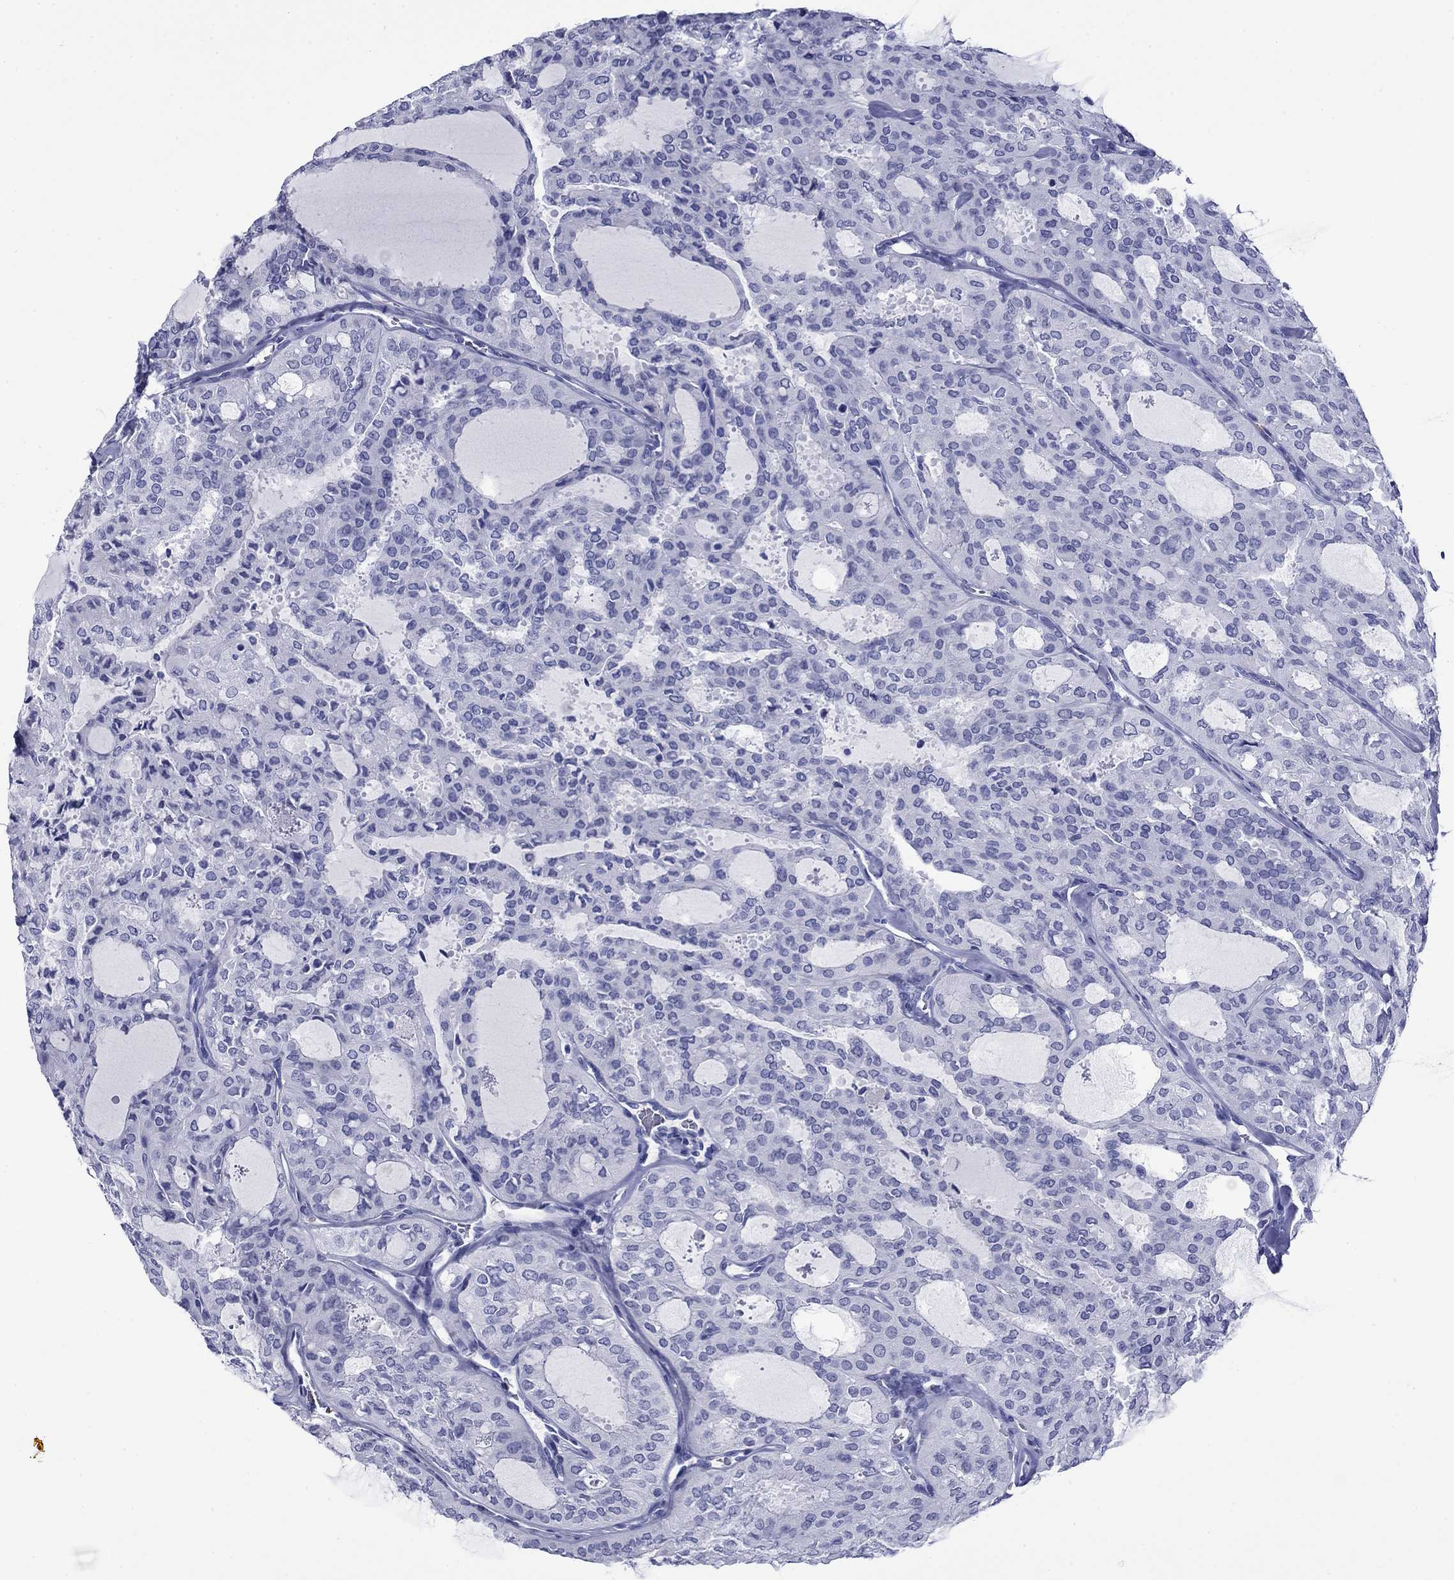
{"staining": {"intensity": "negative", "quantity": "none", "location": "none"}, "tissue": "thyroid cancer", "cell_type": "Tumor cells", "image_type": "cancer", "snomed": [{"axis": "morphology", "description": "Follicular adenoma carcinoma, NOS"}, {"axis": "topography", "description": "Thyroid gland"}], "caption": "A histopathology image of thyroid follicular adenoma carcinoma stained for a protein displays no brown staining in tumor cells.", "gene": "ROM1", "patient": {"sex": "male", "age": 75}}